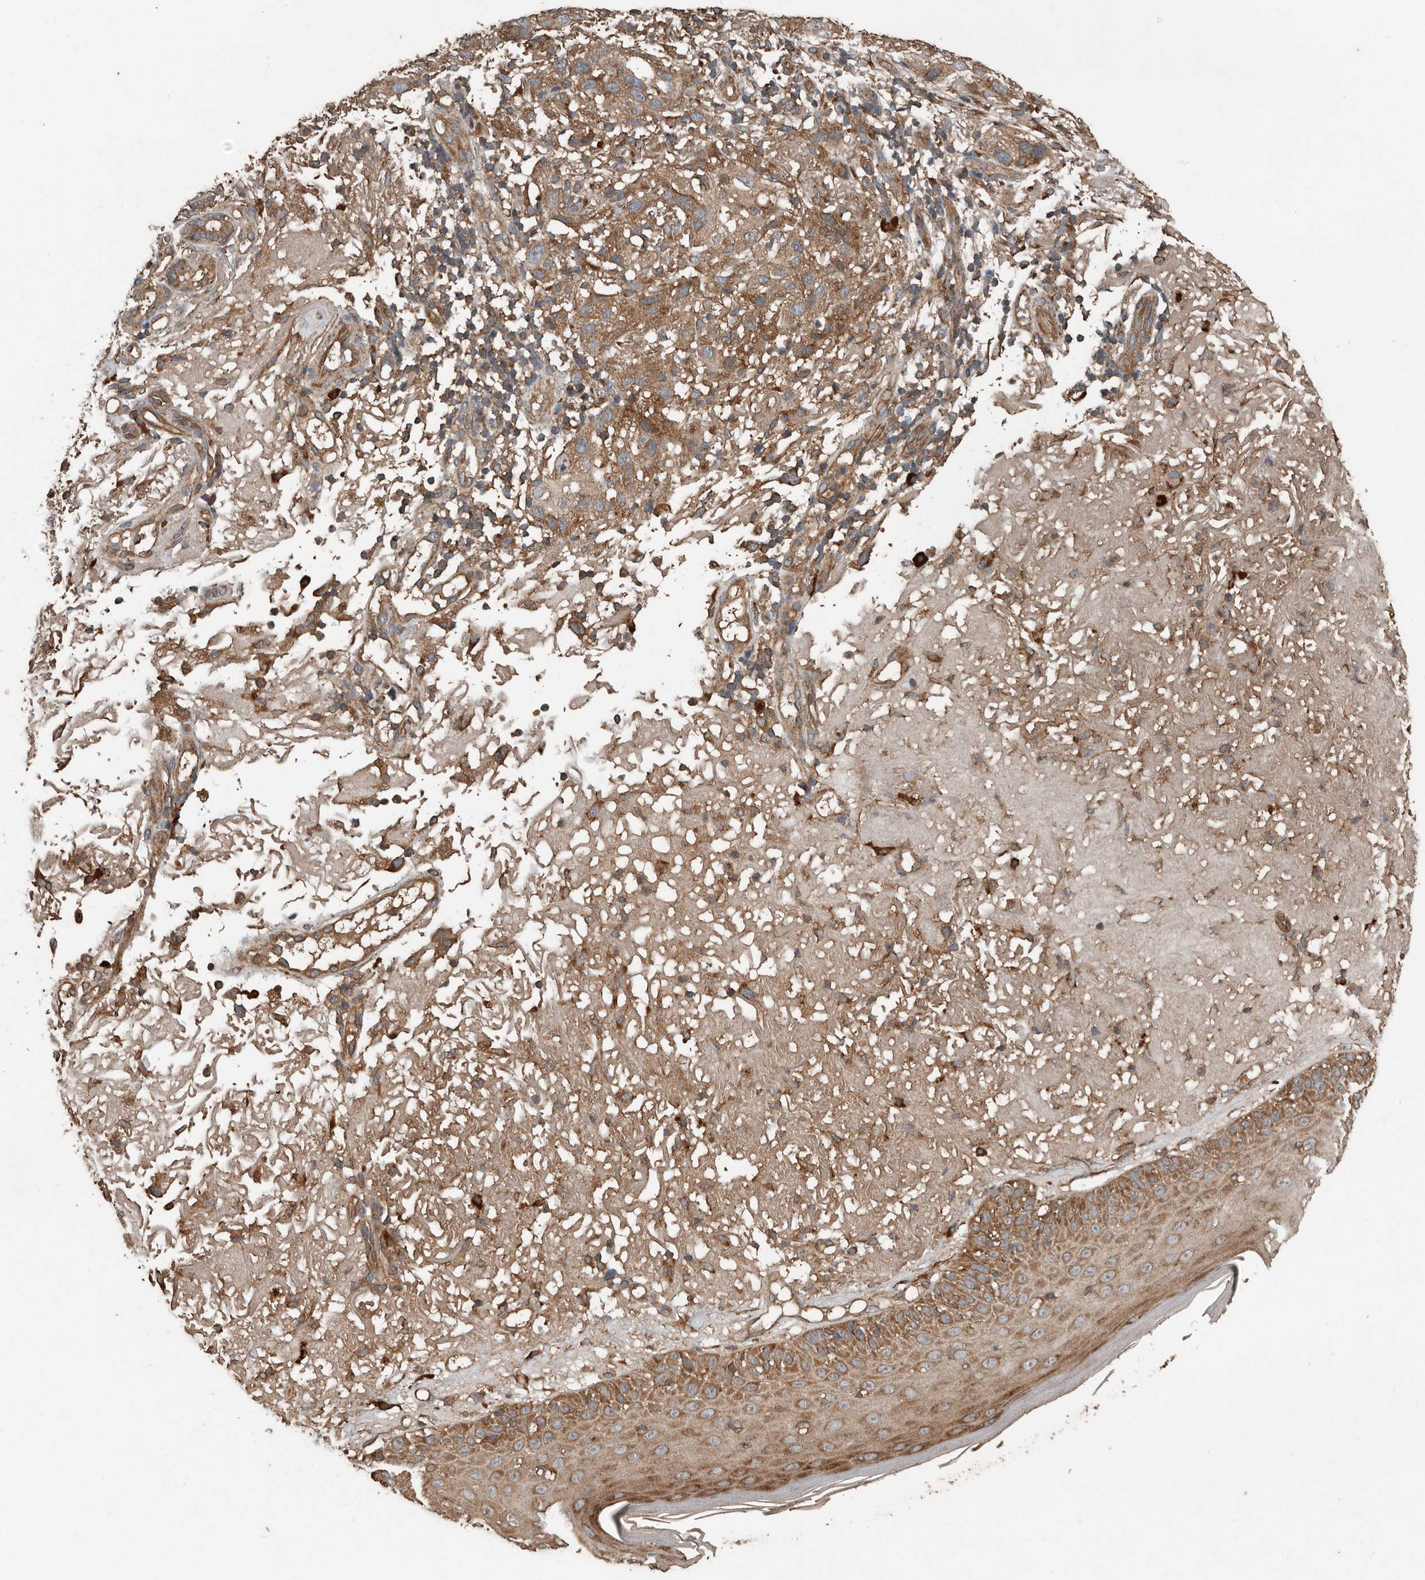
{"staining": {"intensity": "moderate", "quantity": ">75%", "location": "cytoplasmic/membranous"}, "tissue": "skin cancer", "cell_type": "Tumor cells", "image_type": "cancer", "snomed": [{"axis": "morphology", "description": "Normal tissue, NOS"}, {"axis": "morphology", "description": "Squamous cell carcinoma, NOS"}, {"axis": "topography", "description": "Skin"}], "caption": "This is a photomicrograph of immunohistochemistry staining of skin squamous cell carcinoma, which shows moderate positivity in the cytoplasmic/membranous of tumor cells.", "gene": "RNF207", "patient": {"sex": "female", "age": 96}}